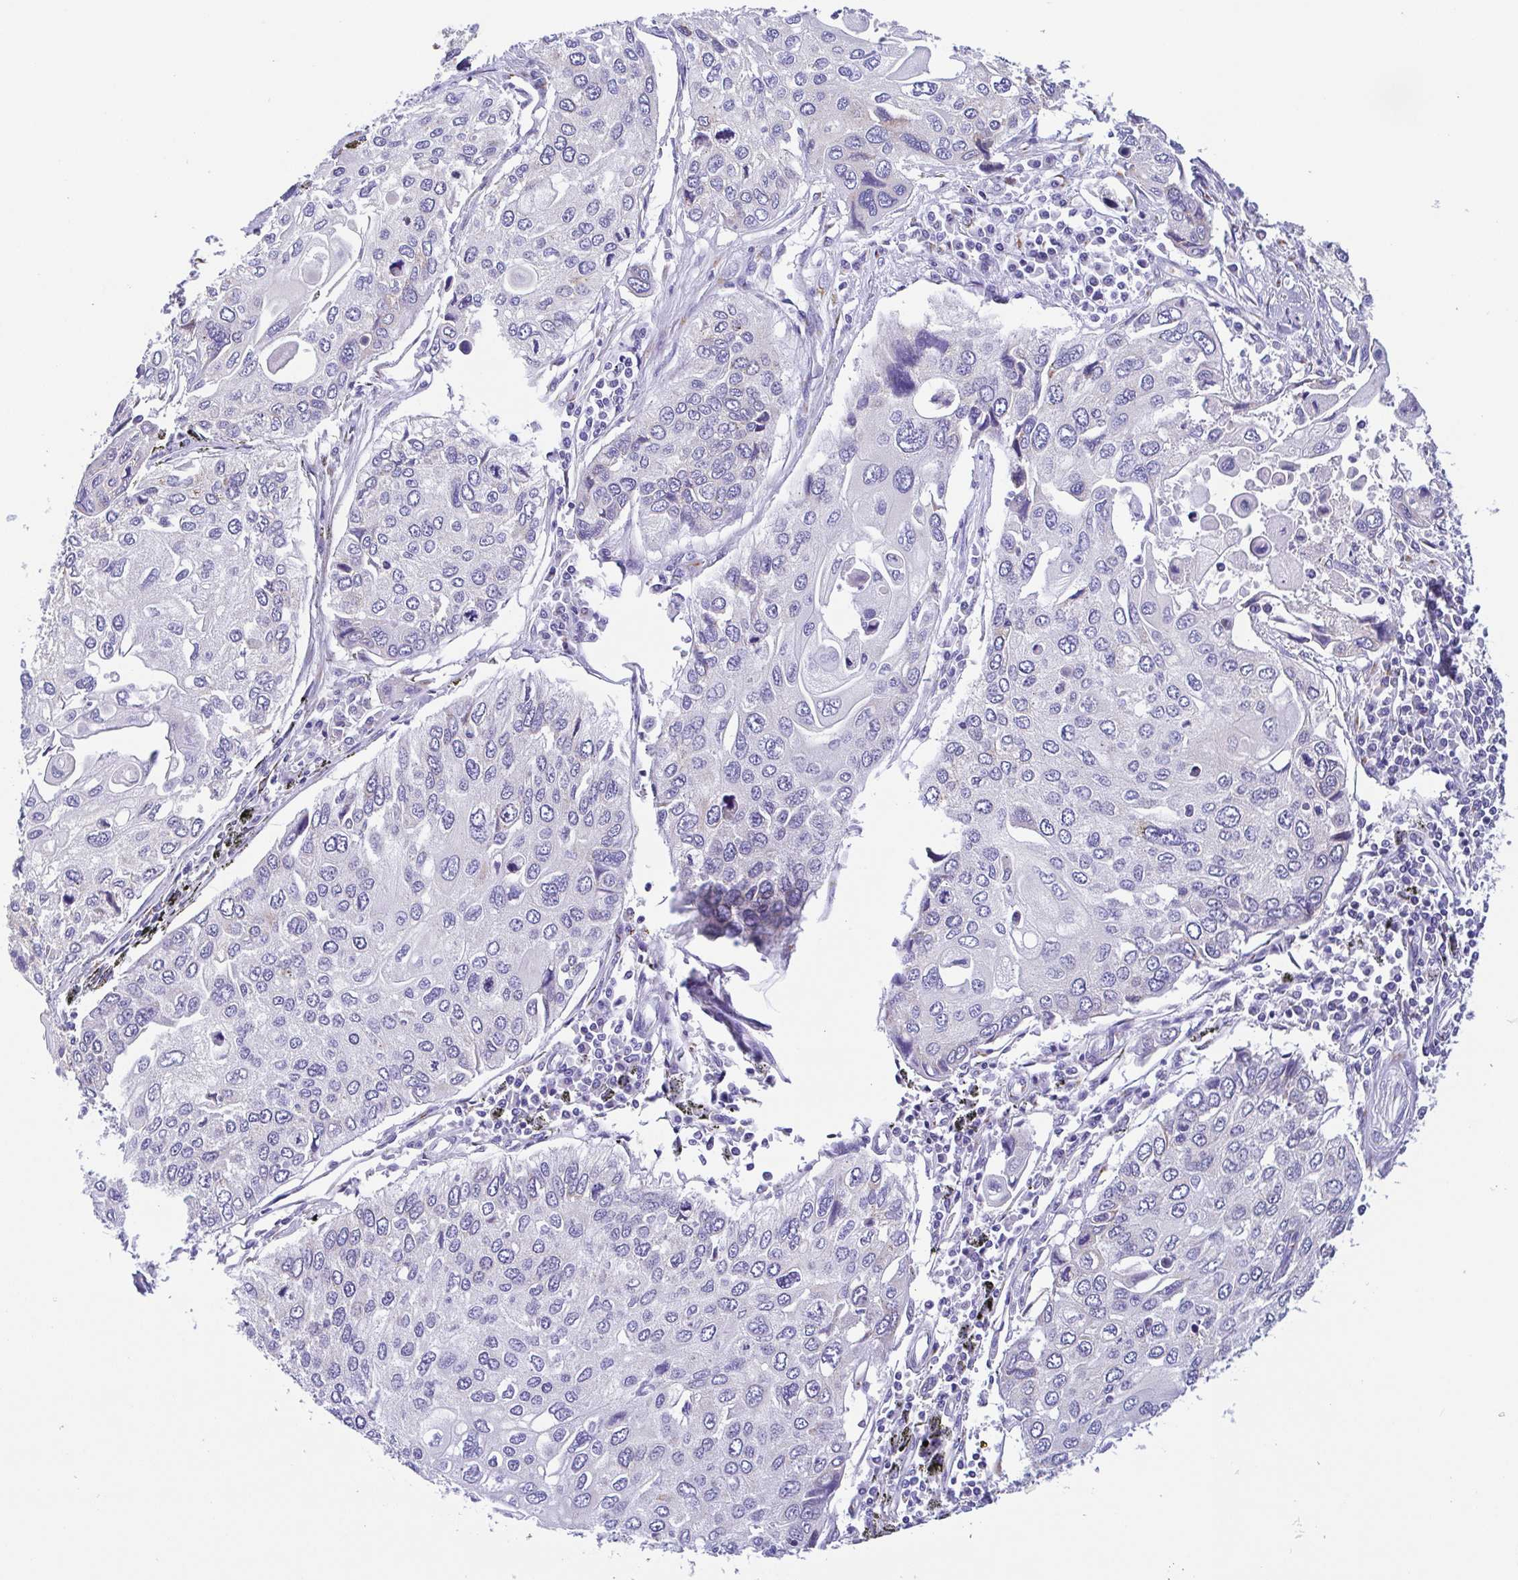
{"staining": {"intensity": "negative", "quantity": "none", "location": "none"}, "tissue": "lung cancer", "cell_type": "Tumor cells", "image_type": "cancer", "snomed": [{"axis": "morphology", "description": "Squamous cell carcinoma, NOS"}, {"axis": "morphology", "description": "Squamous cell carcinoma, metastatic, NOS"}, {"axis": "topography", "description": "Lung"}], "caption": "IHC photomicrograph of neoplastic tissue: lung cancer stained with DAB (3,3'-diaminobenzidine) reveals no significant protein positivity in tumor cells.", "gene": "SULT1B1", "patient": {"sex": "male", "age": 63}}